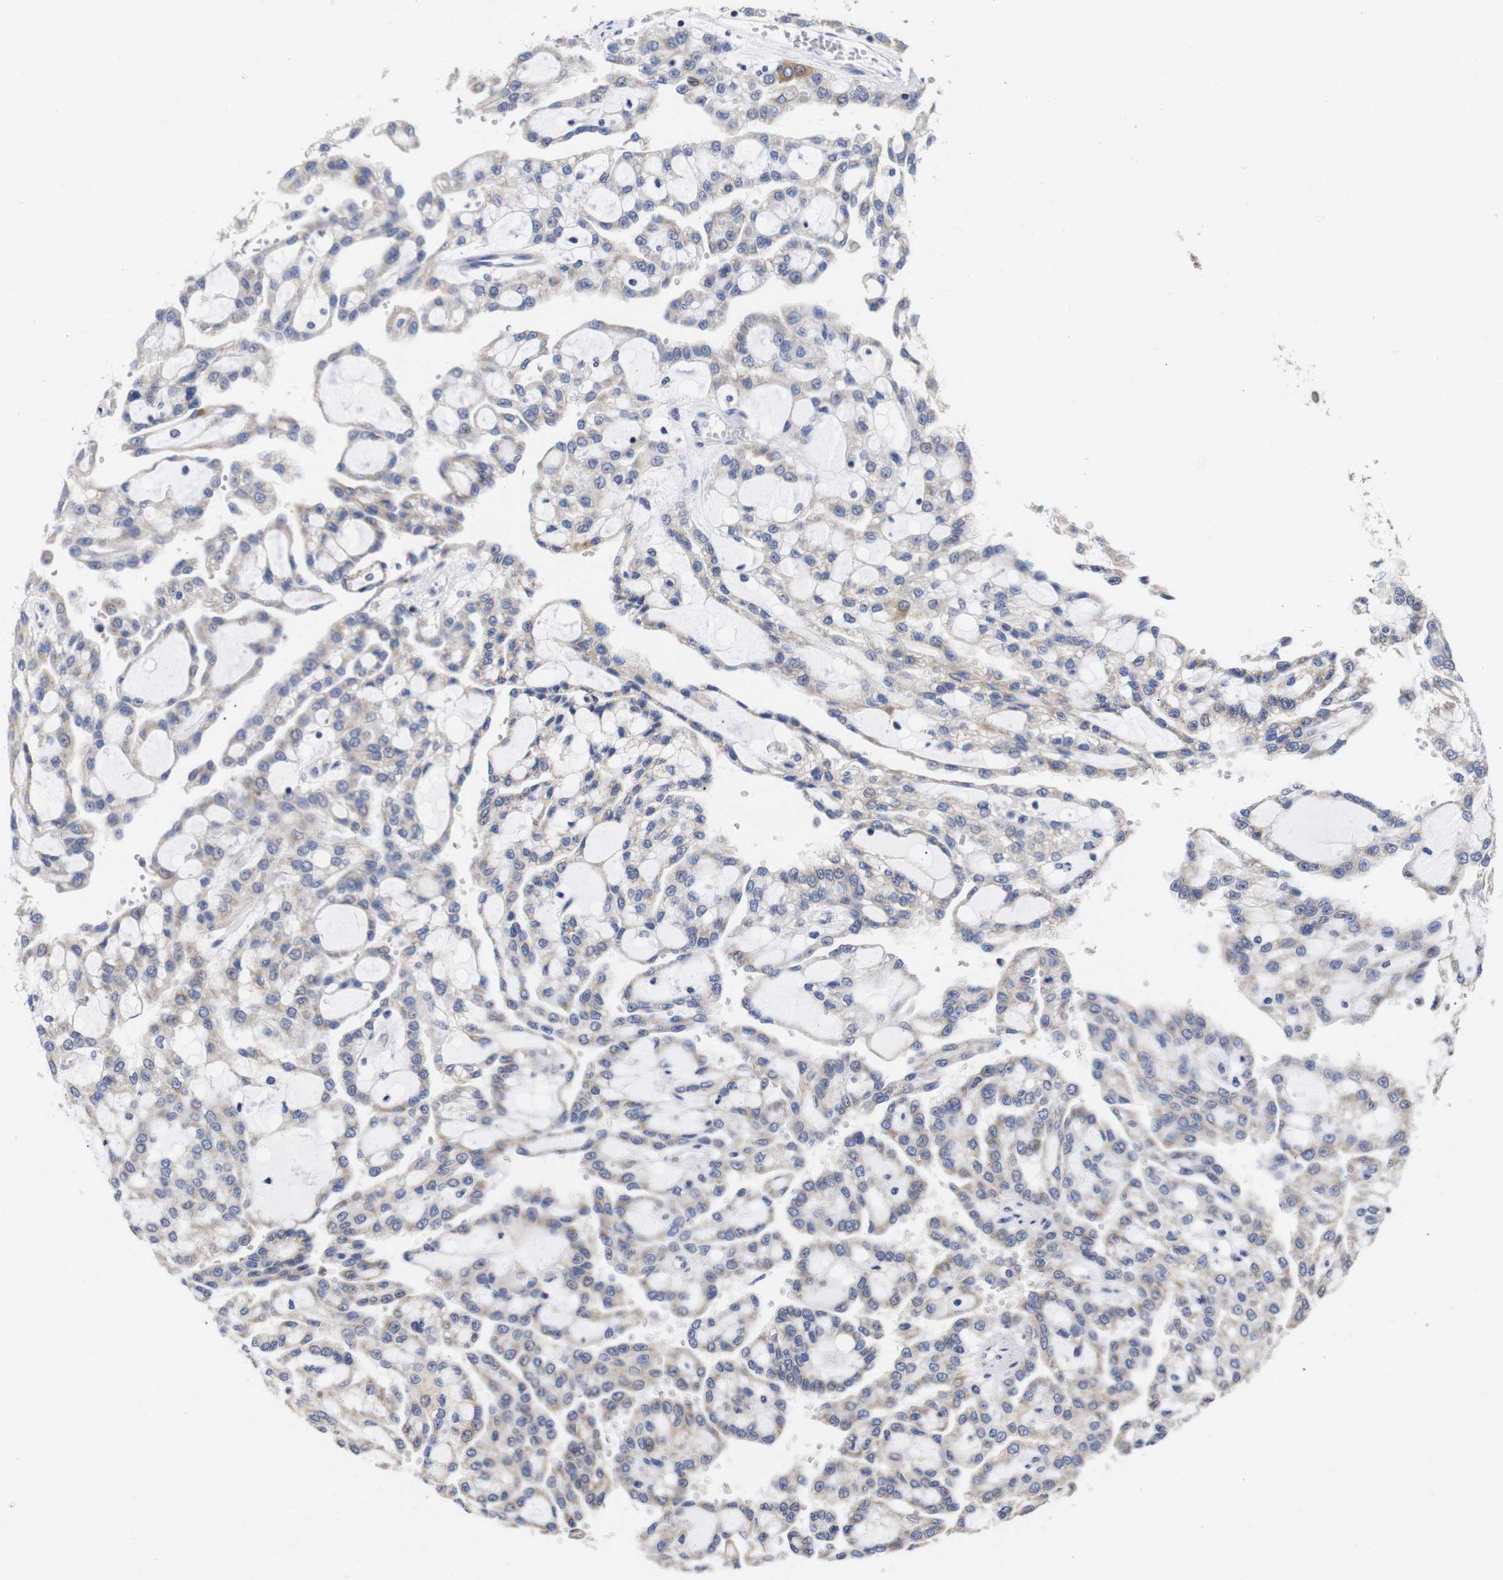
{"staining": {"intensity": "weak", "quantity": "25%-75%", "location": "cytoplasmic/membranous"}, "tissue": "renal cancer", "cell_type": "Tumor cells", "image_type": "cancer", "snomed": [{"axis": "morphology", "description": "Adenocarcinoma, NOS"}, {"axis": "topography", "description": "Kidney"}], "caption": "Adenocarcinoma (renal) was stained to show a protein in brown. There is low levels of weak cytoplasmic/membranous expression in approximately 25%-75% of tumor cells.", "gene": "OPN3", "patient": {"sex": "male", "age": 63}}